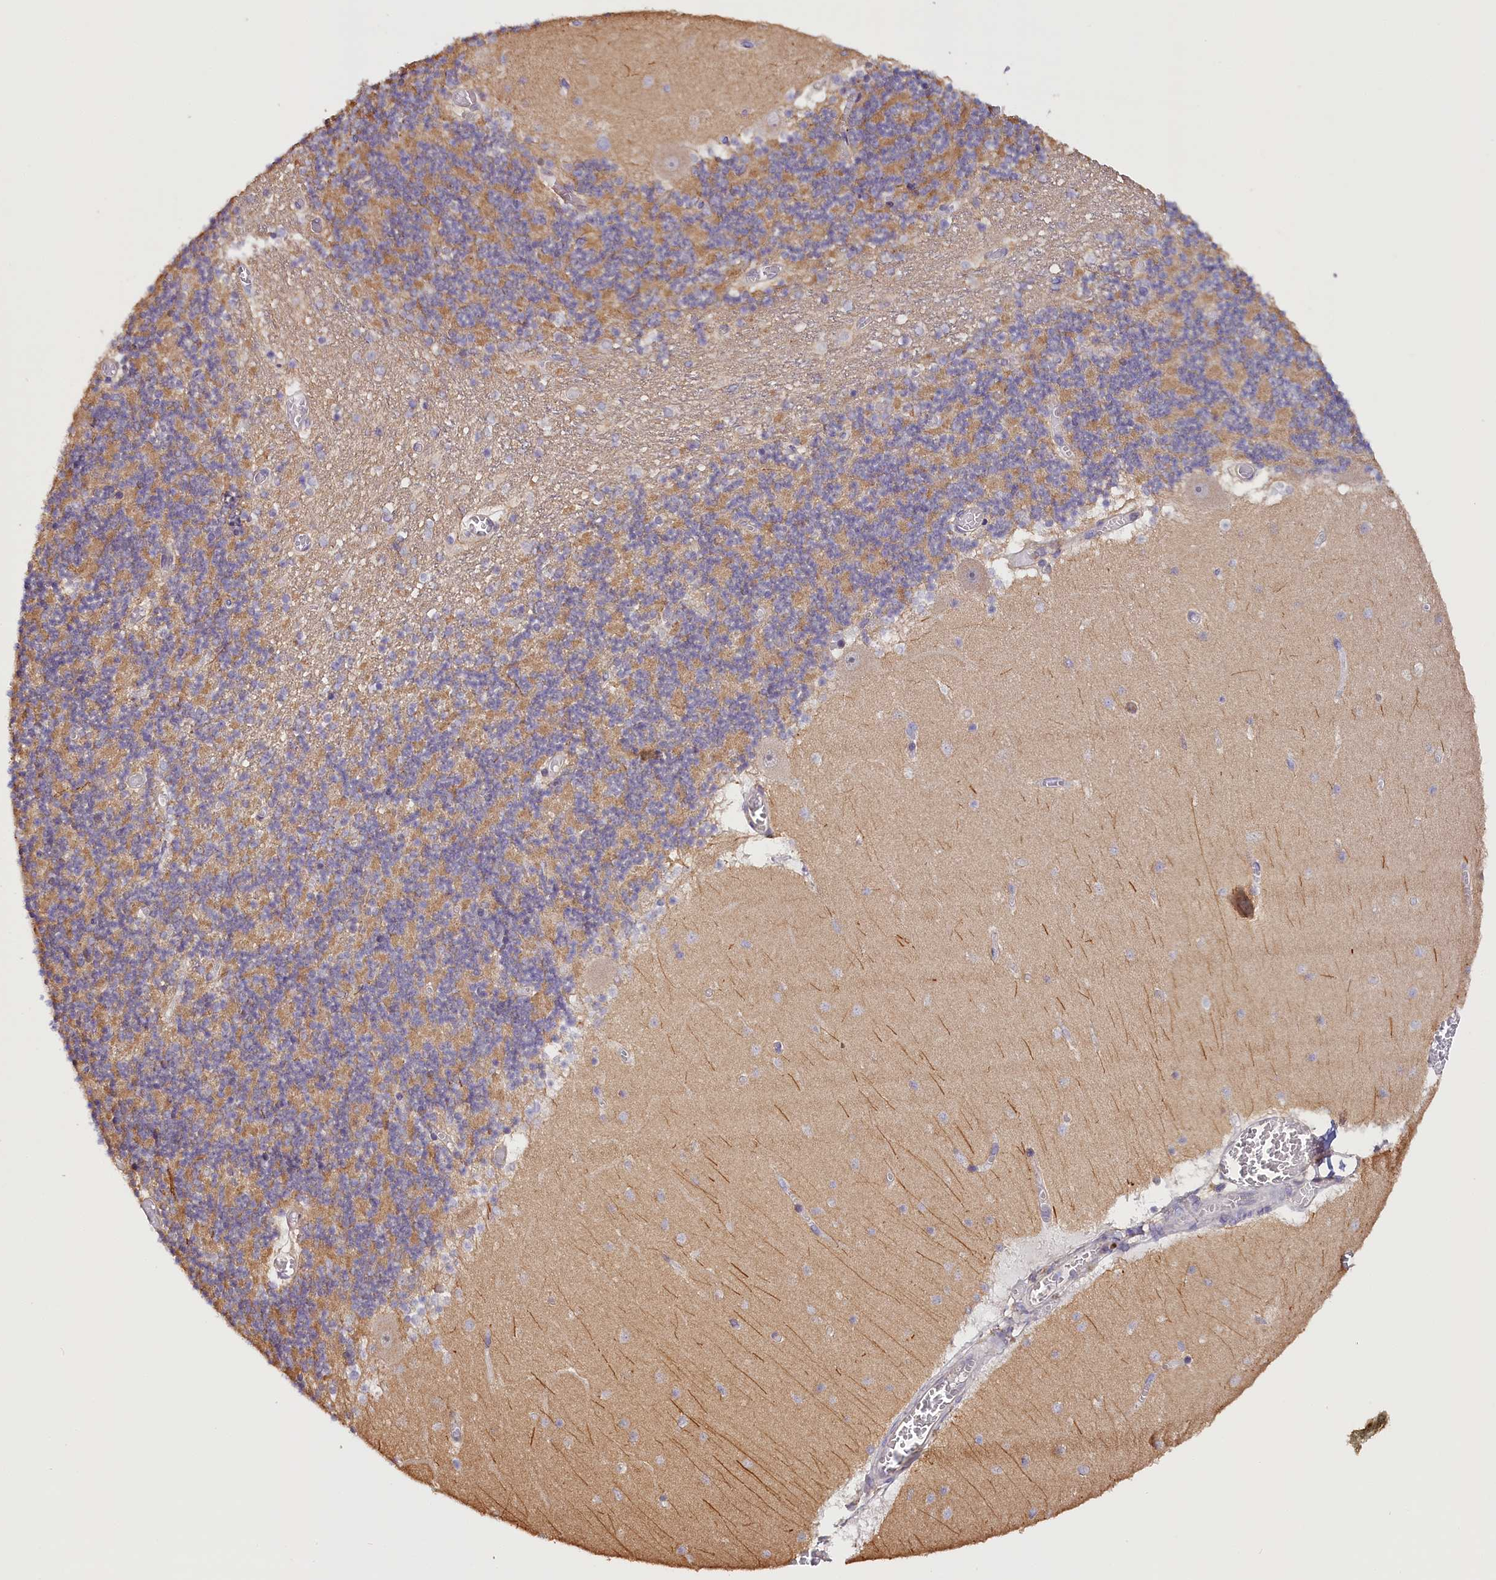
{"staining": {"intensity": "negative", "quantity": "none", "location": "none"}, "tissue": "cerebellum", "cell_type": "Cells in granular layer", "image_type": "normal", "snomed": [{"axis": "morphology", "description": "Normal tissue, NOS"}, {"axis": "topography", "description": "Cerebellum"}], "caption": "Immunohistochemistry (IHC) photomicrograph of normal cerebellum: cerebellum stained with DAB displays no significant protein positivity in cells in granular layer.", "gene": "KATNB1", "patient": {"sex": "female", "age": 28}}